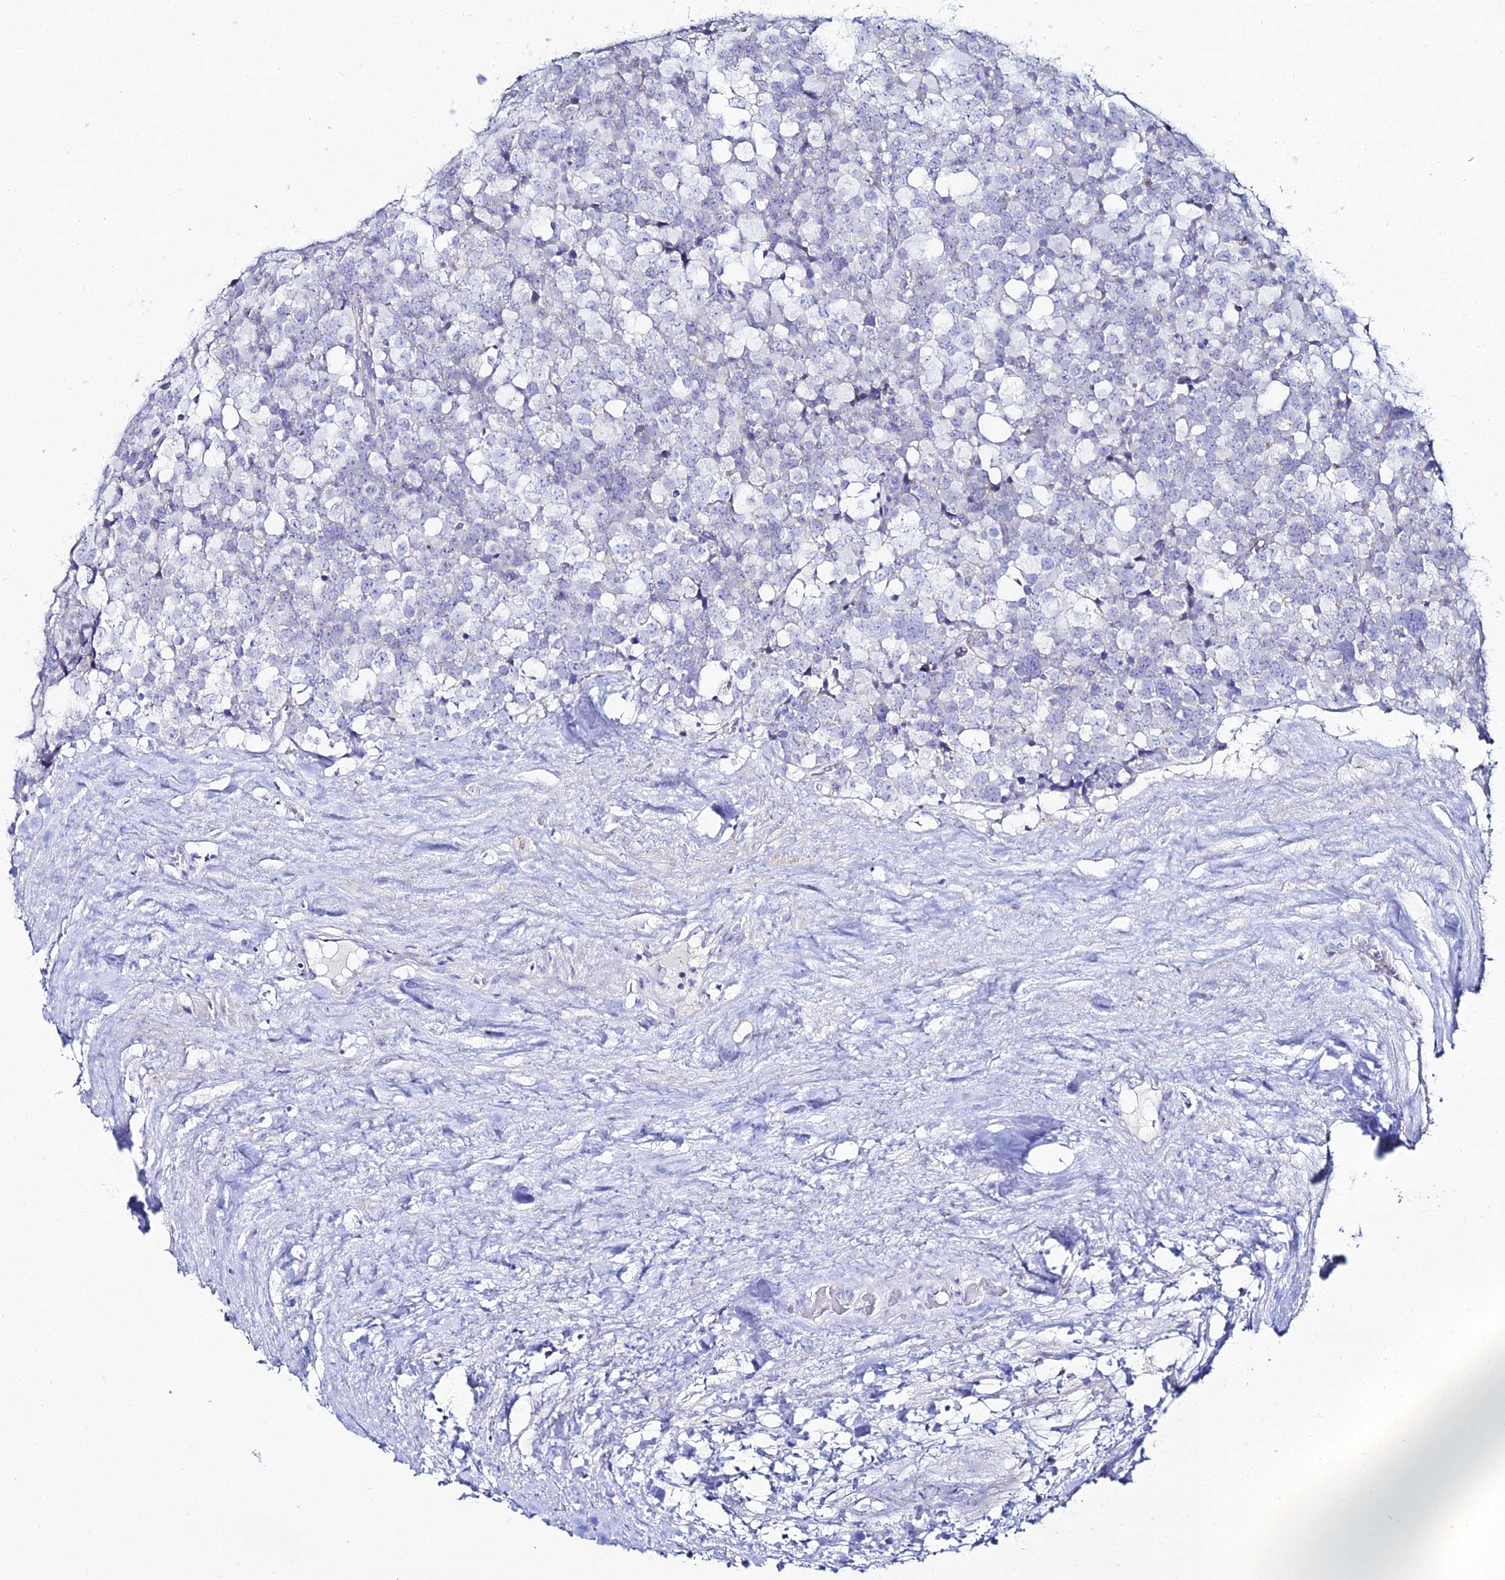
{"staining": {"intensity": "negative", "quantity": "none", "location": "none"}, "tissue": "testis cancer", "cell_type": "Tumor cells", "image_type": "cancer", "snomed": [{"axis": "morphology", "description": "Seminoma, NOS"}, {"axis": "topography", "description": "Testis"}], "caption": "Immunohistochemistry (IHC) of human testis cancer (seminoma) demonstrates no positivity in tumor cells.", "gene": "DHX34", "patient": {"sex": "male", "age": 71}}